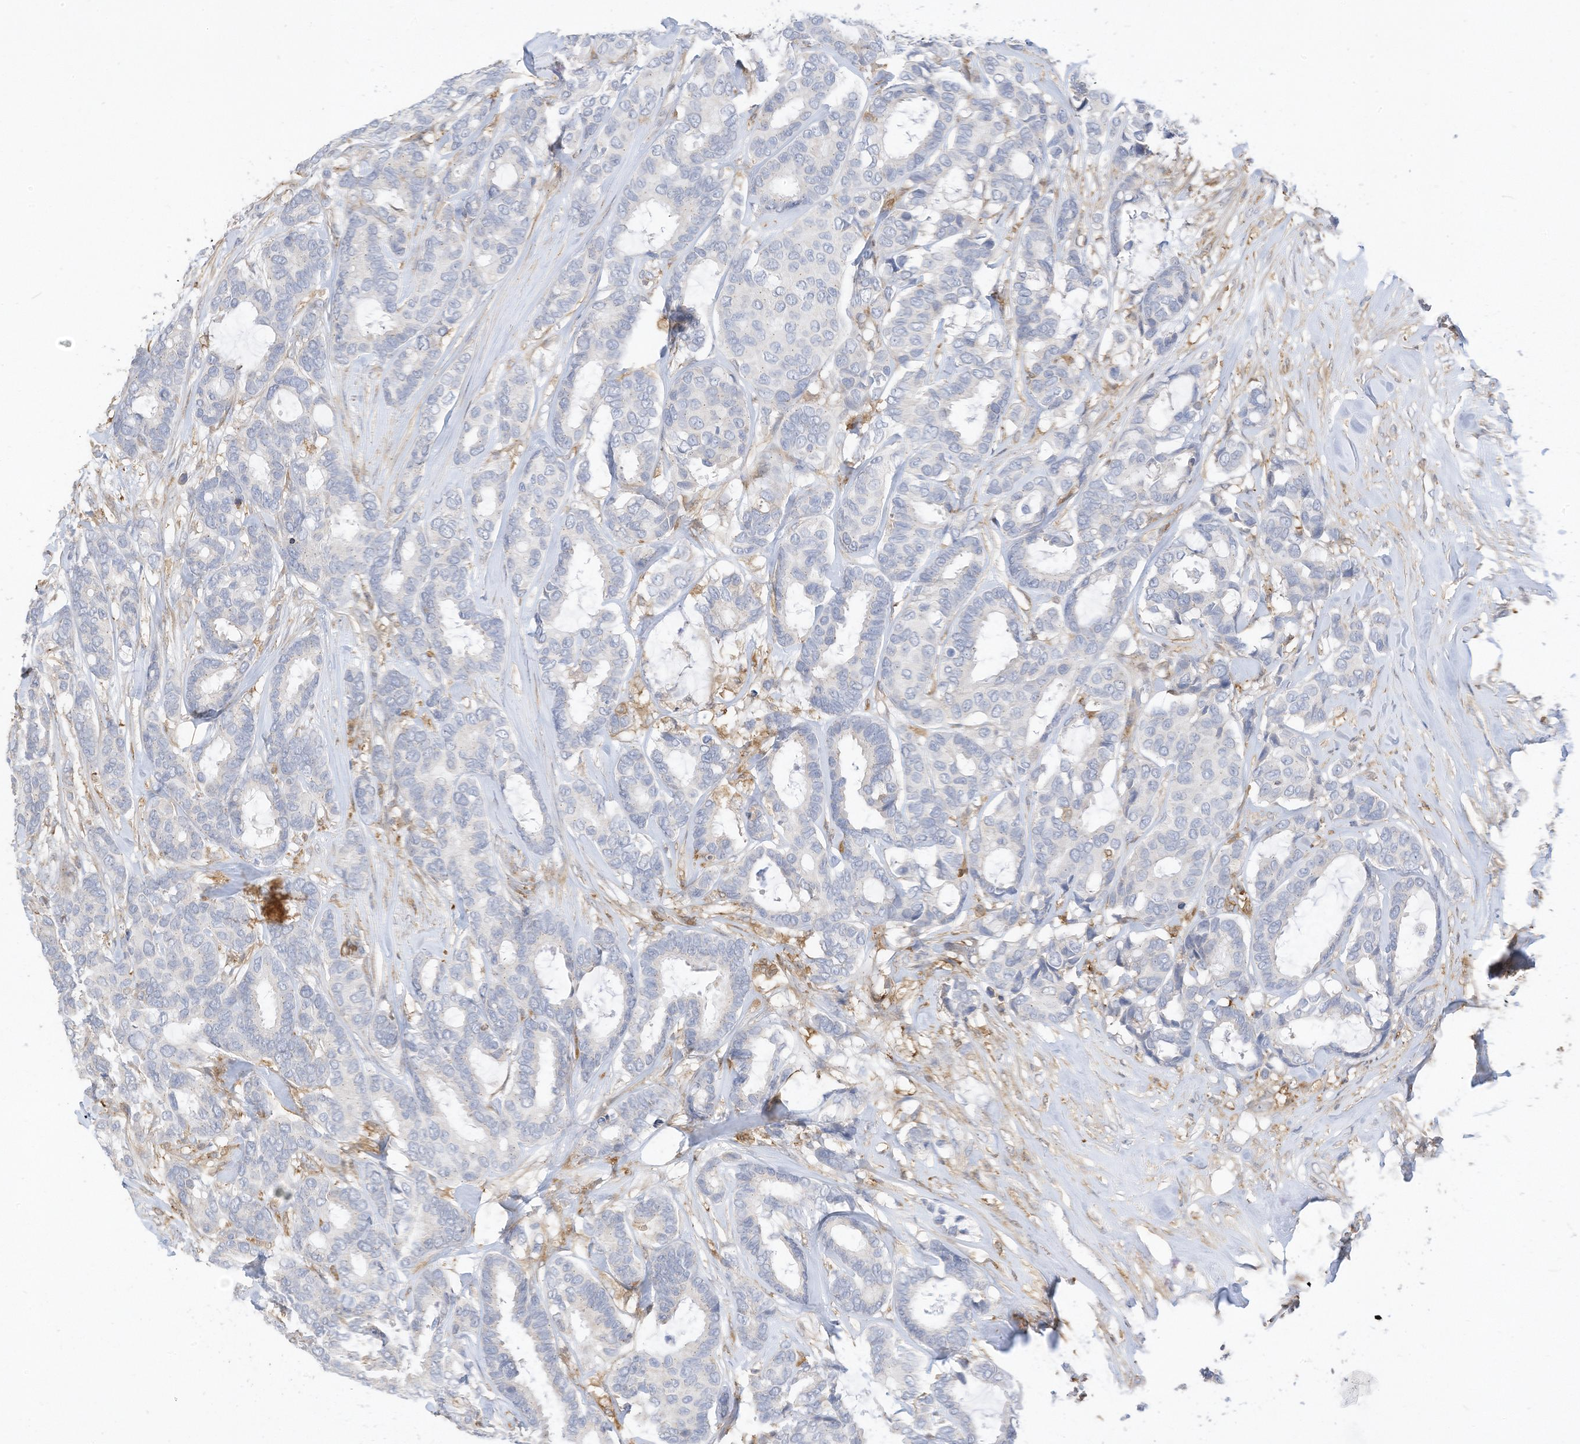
{"staining": {"intensity": "negative", "quantity": "none", "location": "none"}, "tissue": "breast cancer", "cell_type": "Tumor cells", "image_type": "cancer", "snomed": [{"axis": "morphology", "description": "Duct carcinoma"}, {"axis": "topography", "description": "Breast"}], "caption": "The photomicrograph exhibits no significant expression in tumor cells of breast cancer.", "gene": "ATP13A1", "patient": {"sex": "female", "age": 87}}